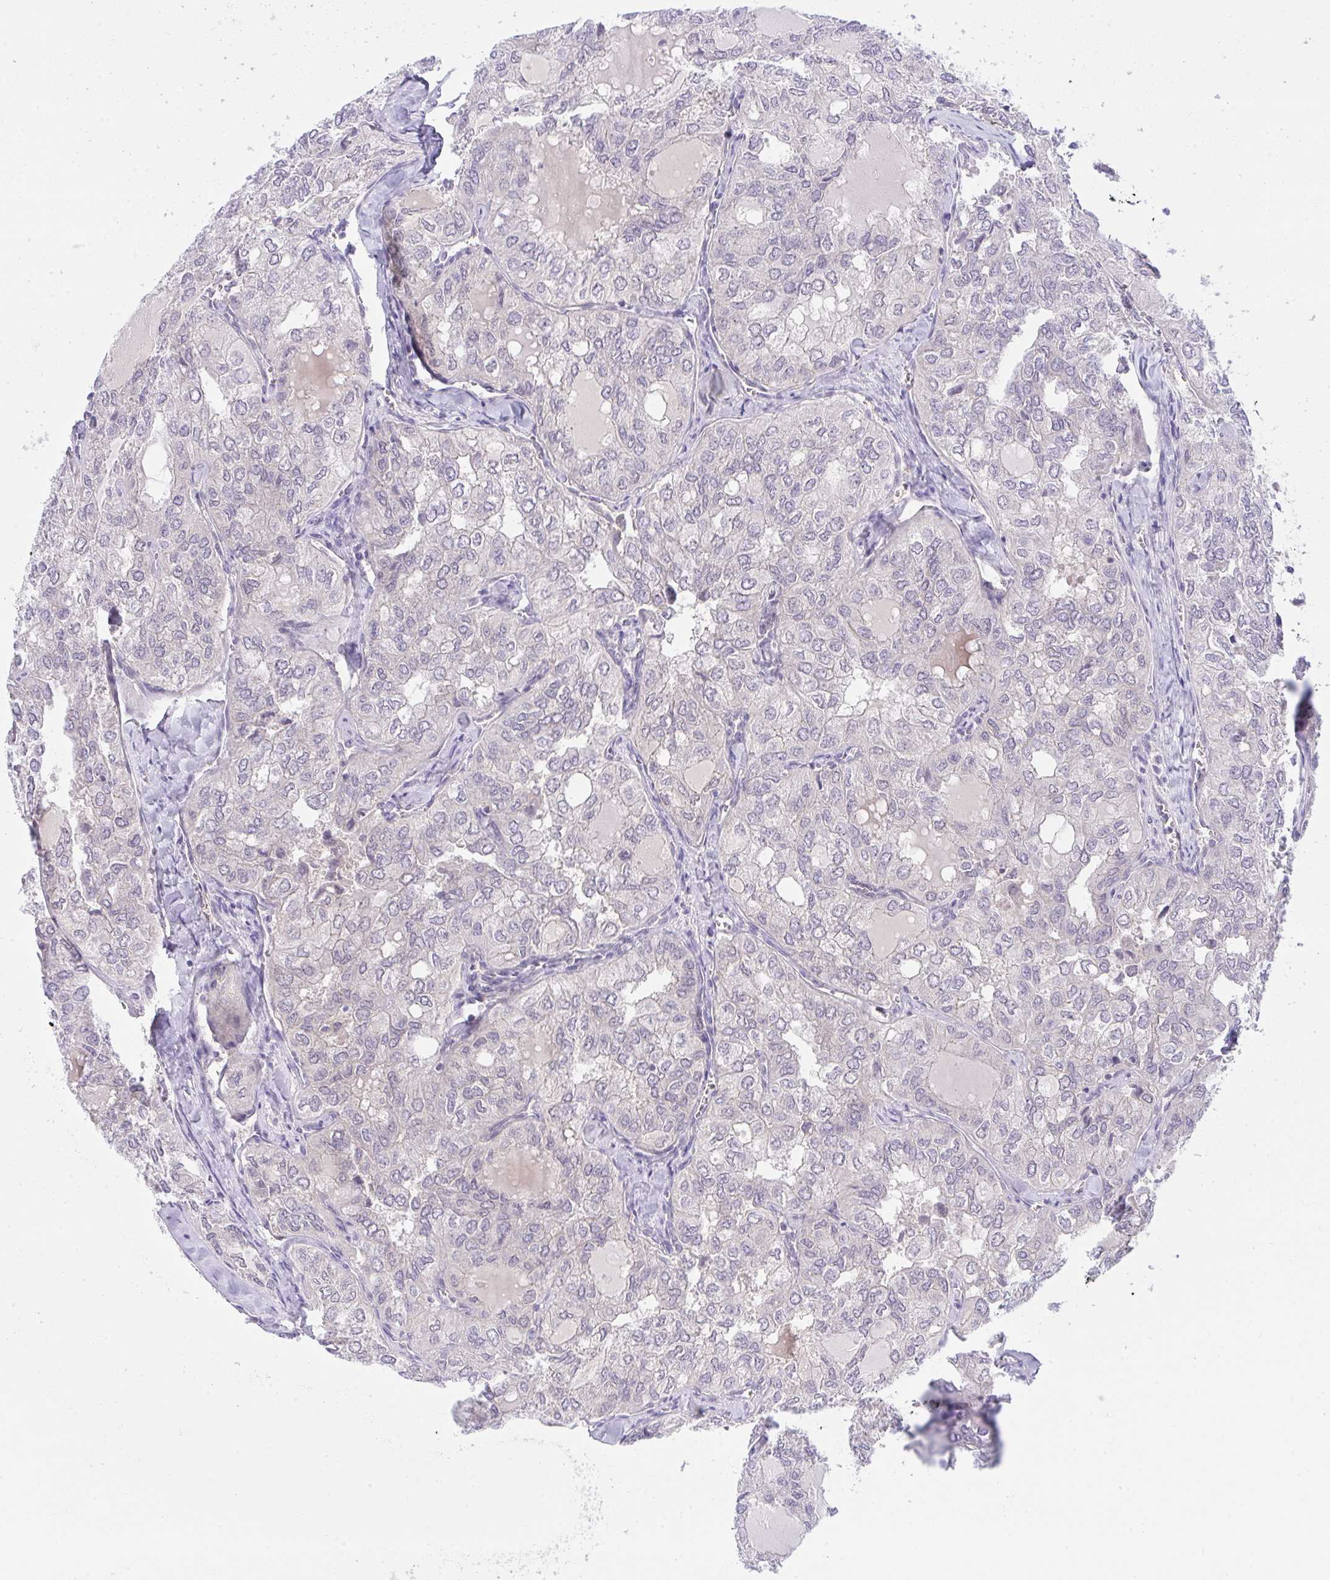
{"staining": {"intensity": "negative", "quantity": "none", "location": "none"}, "tissue": "thyroid cancer", "cell_type": "Tumor cells", "image_type": "cancer", "snomed": [{"axis": "morphology", "description": "Follicular adenoma carcinoma, NOS"}, {"axis": "topography", "description": "Thyroid gland"}], "caption": "Tumor cells are negative for brown protein staining in thyroid cancer (follicular adenoma carcinoma).", "gene": "HOXD12", "patient": {"sex": "male", "age": 75}}